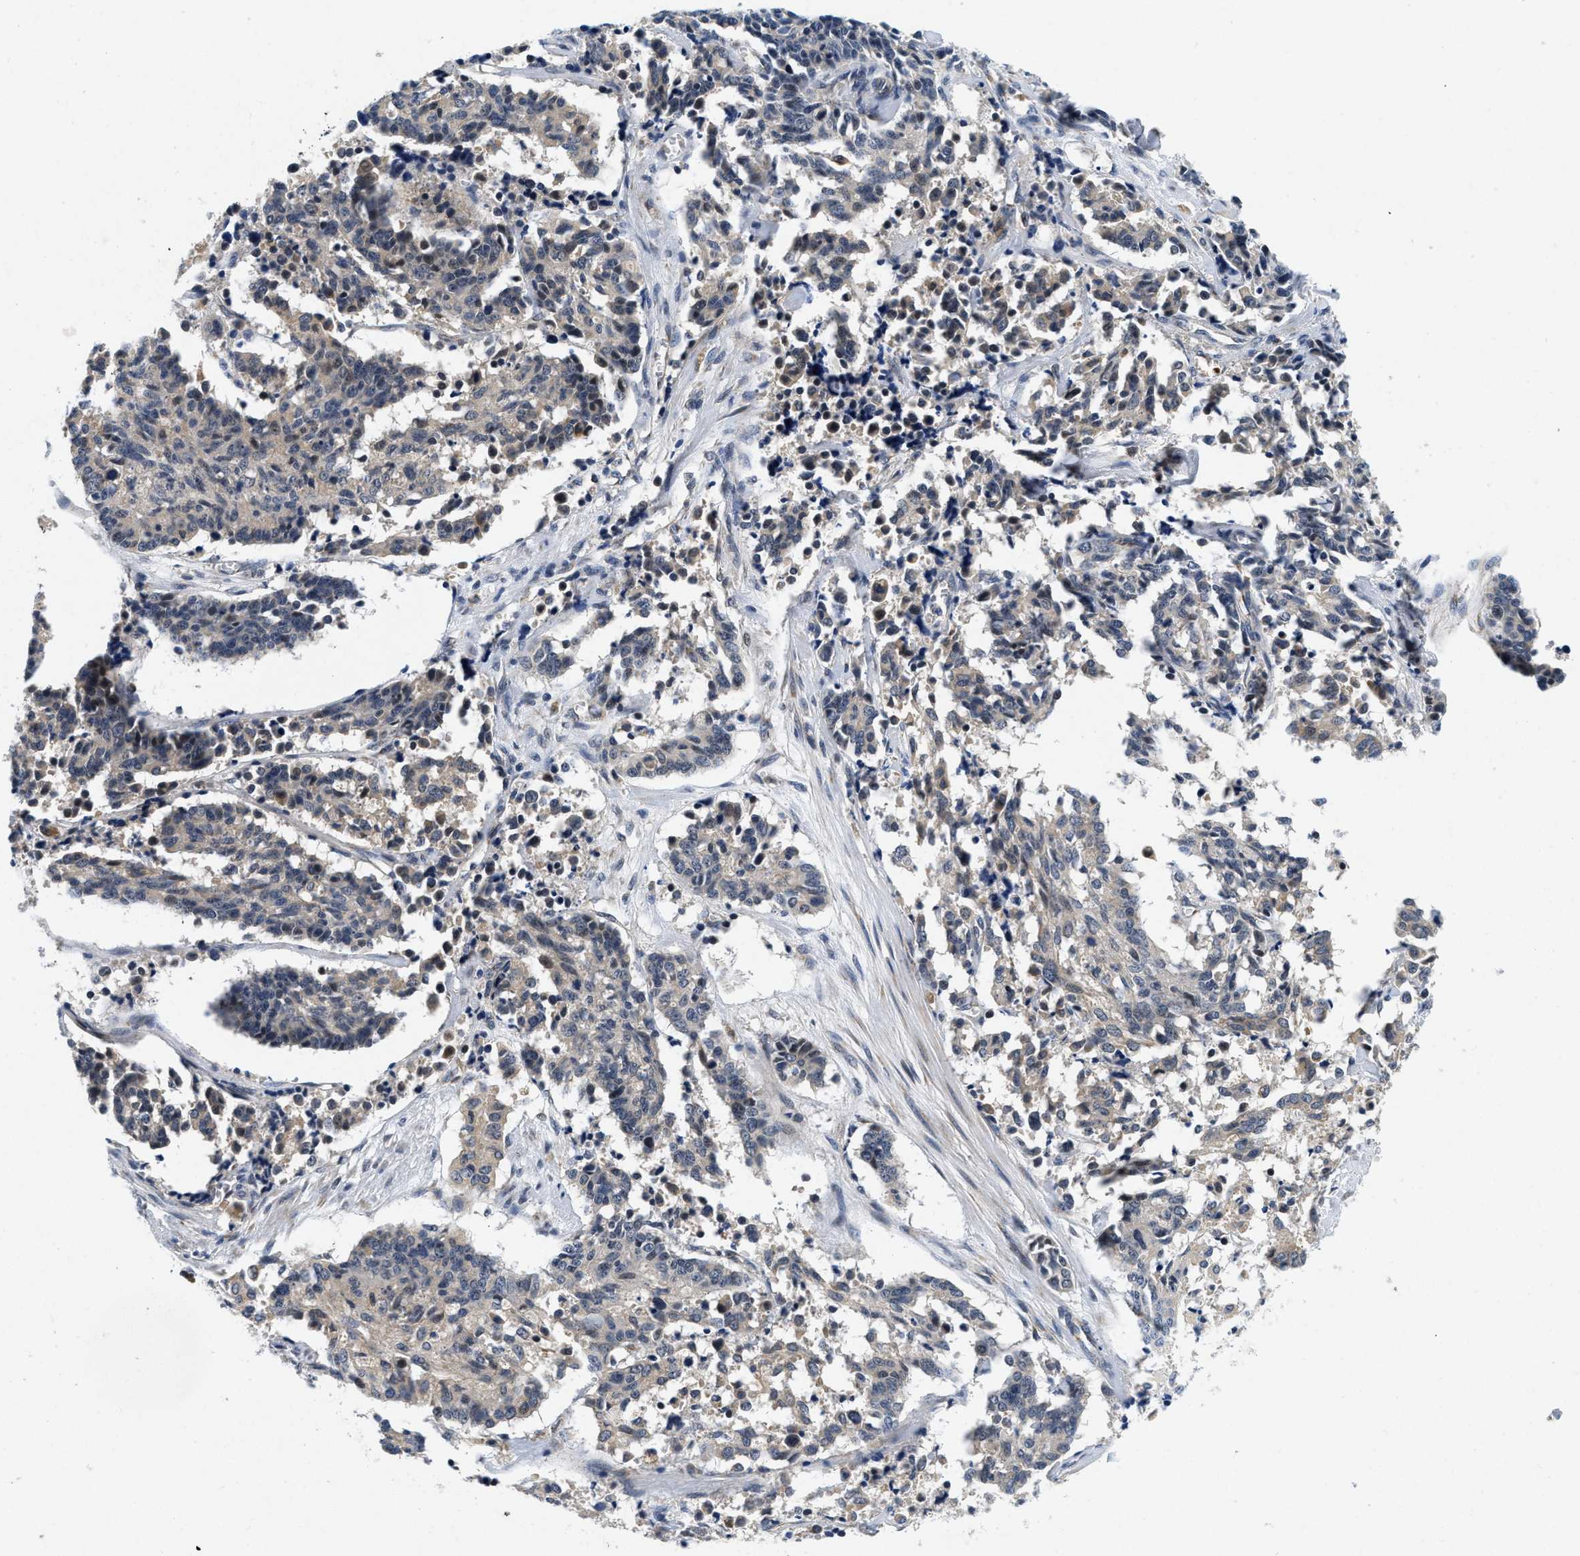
{"staining": {"intensity": "weak", "quantity": "25%-75%", "location": "cytoplasmic/membranous"}, "tissue": "cervical cancer", "cell_type": "Tumor cells", "image_type": "cancer", "snomed": [{"axis": "morphology", "description": "Squamous cell carcinoma, NOS"}, {"axis": "topography", "description": "Cervix"}], "caption": "The photomicrograph displays immunohistochemical staining of cervical cancer. There is weak cytoplasmic/membranous expression is identified in approximately 25%-75% of tumor cells.", "gene": "PDP1", "patient": {"sex": "female", "age": 35}}